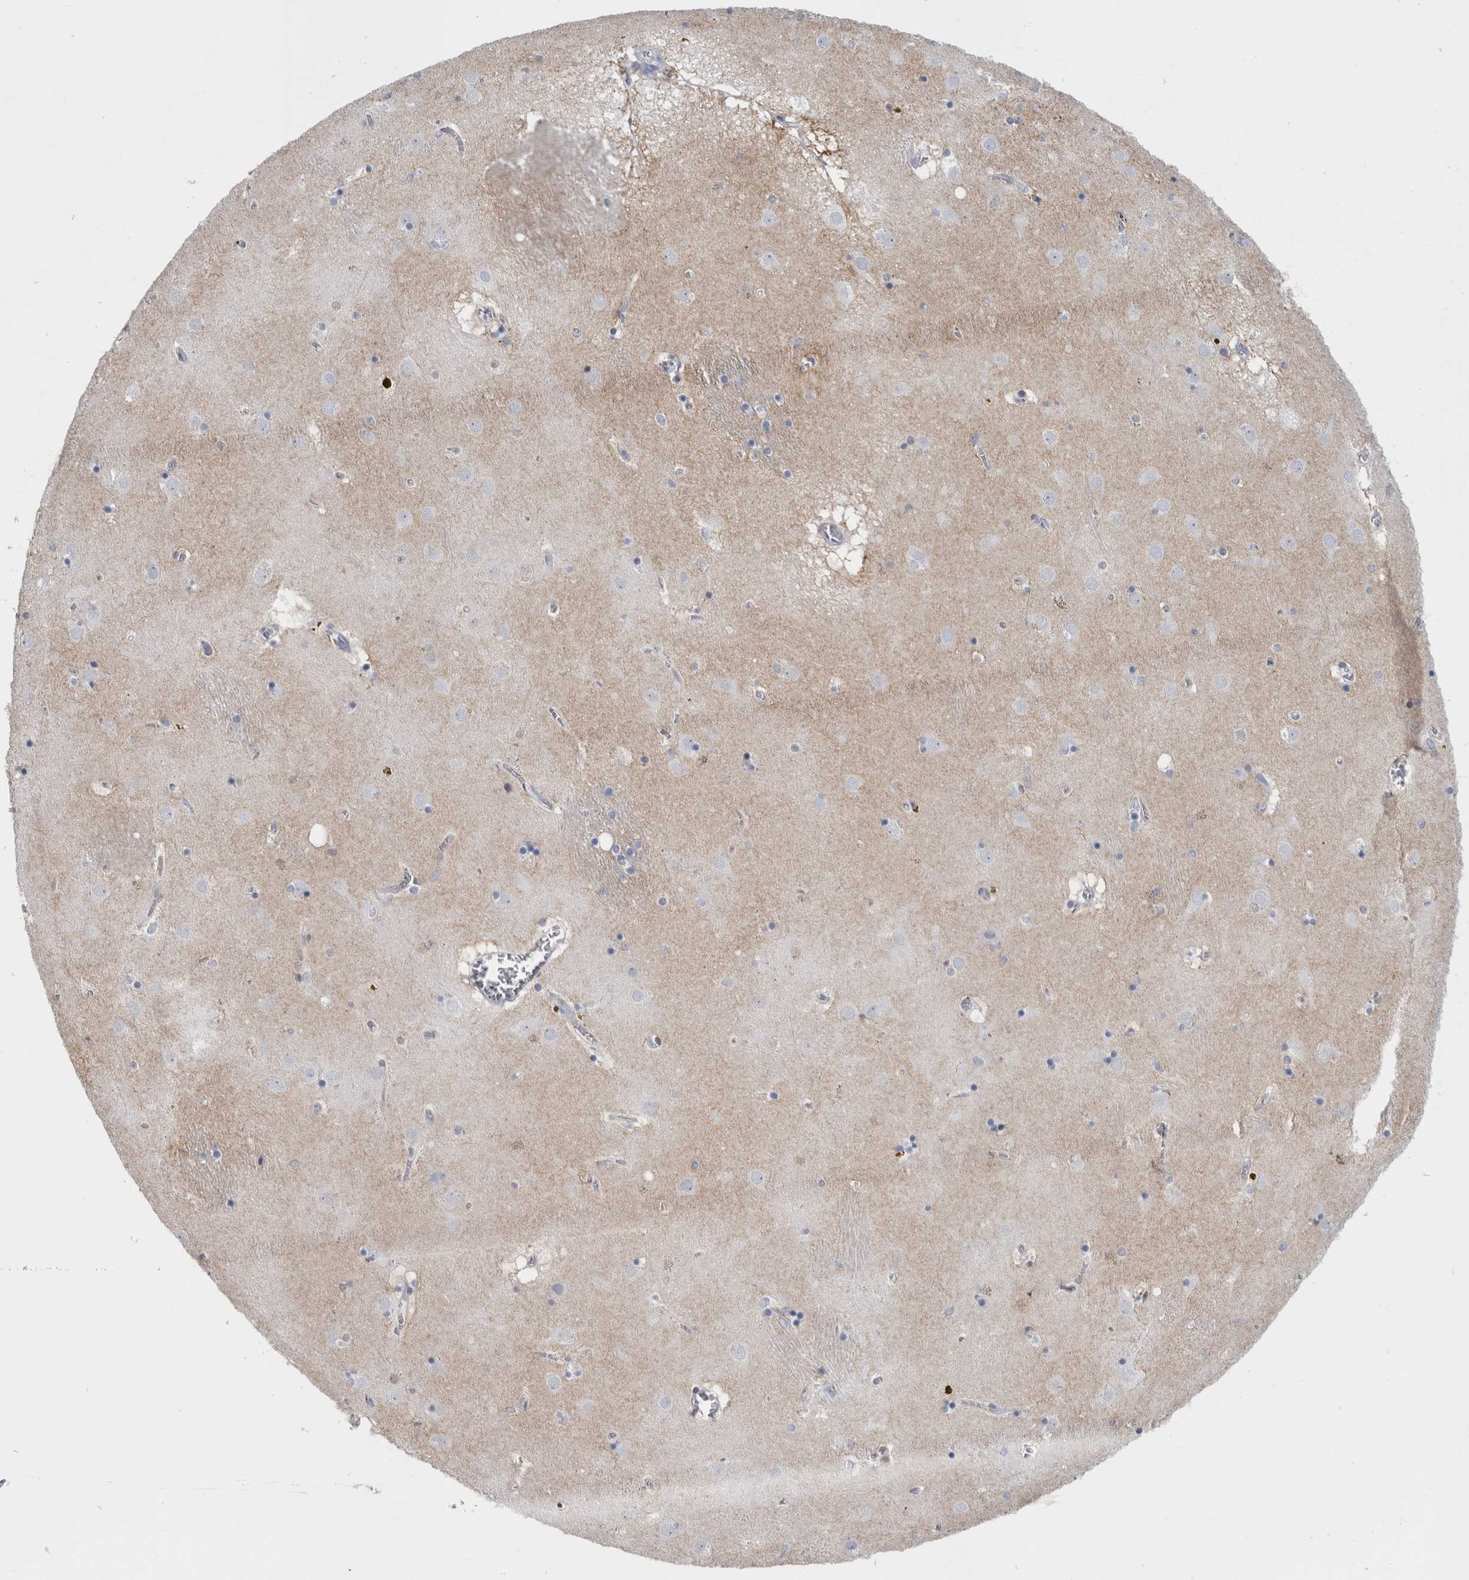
{"staining": {"intensity": "negative", "quantity": "none", "location": "none"}, "tissue": "caudate", "cell_type": "Glial cells", "image_type": "normal", "snomed": [{"axis": "morphology", "description": "Normal tissue, NOS"}, {"axis": "topography", "description": "Lateral ventricle wall"}], "caption": "An IHC image of unremarkable caudate is shown. There is no staining in glial cells of caudate.", "gene": "ANKFY1", "patient": {"sex": "male", "age": 70}}